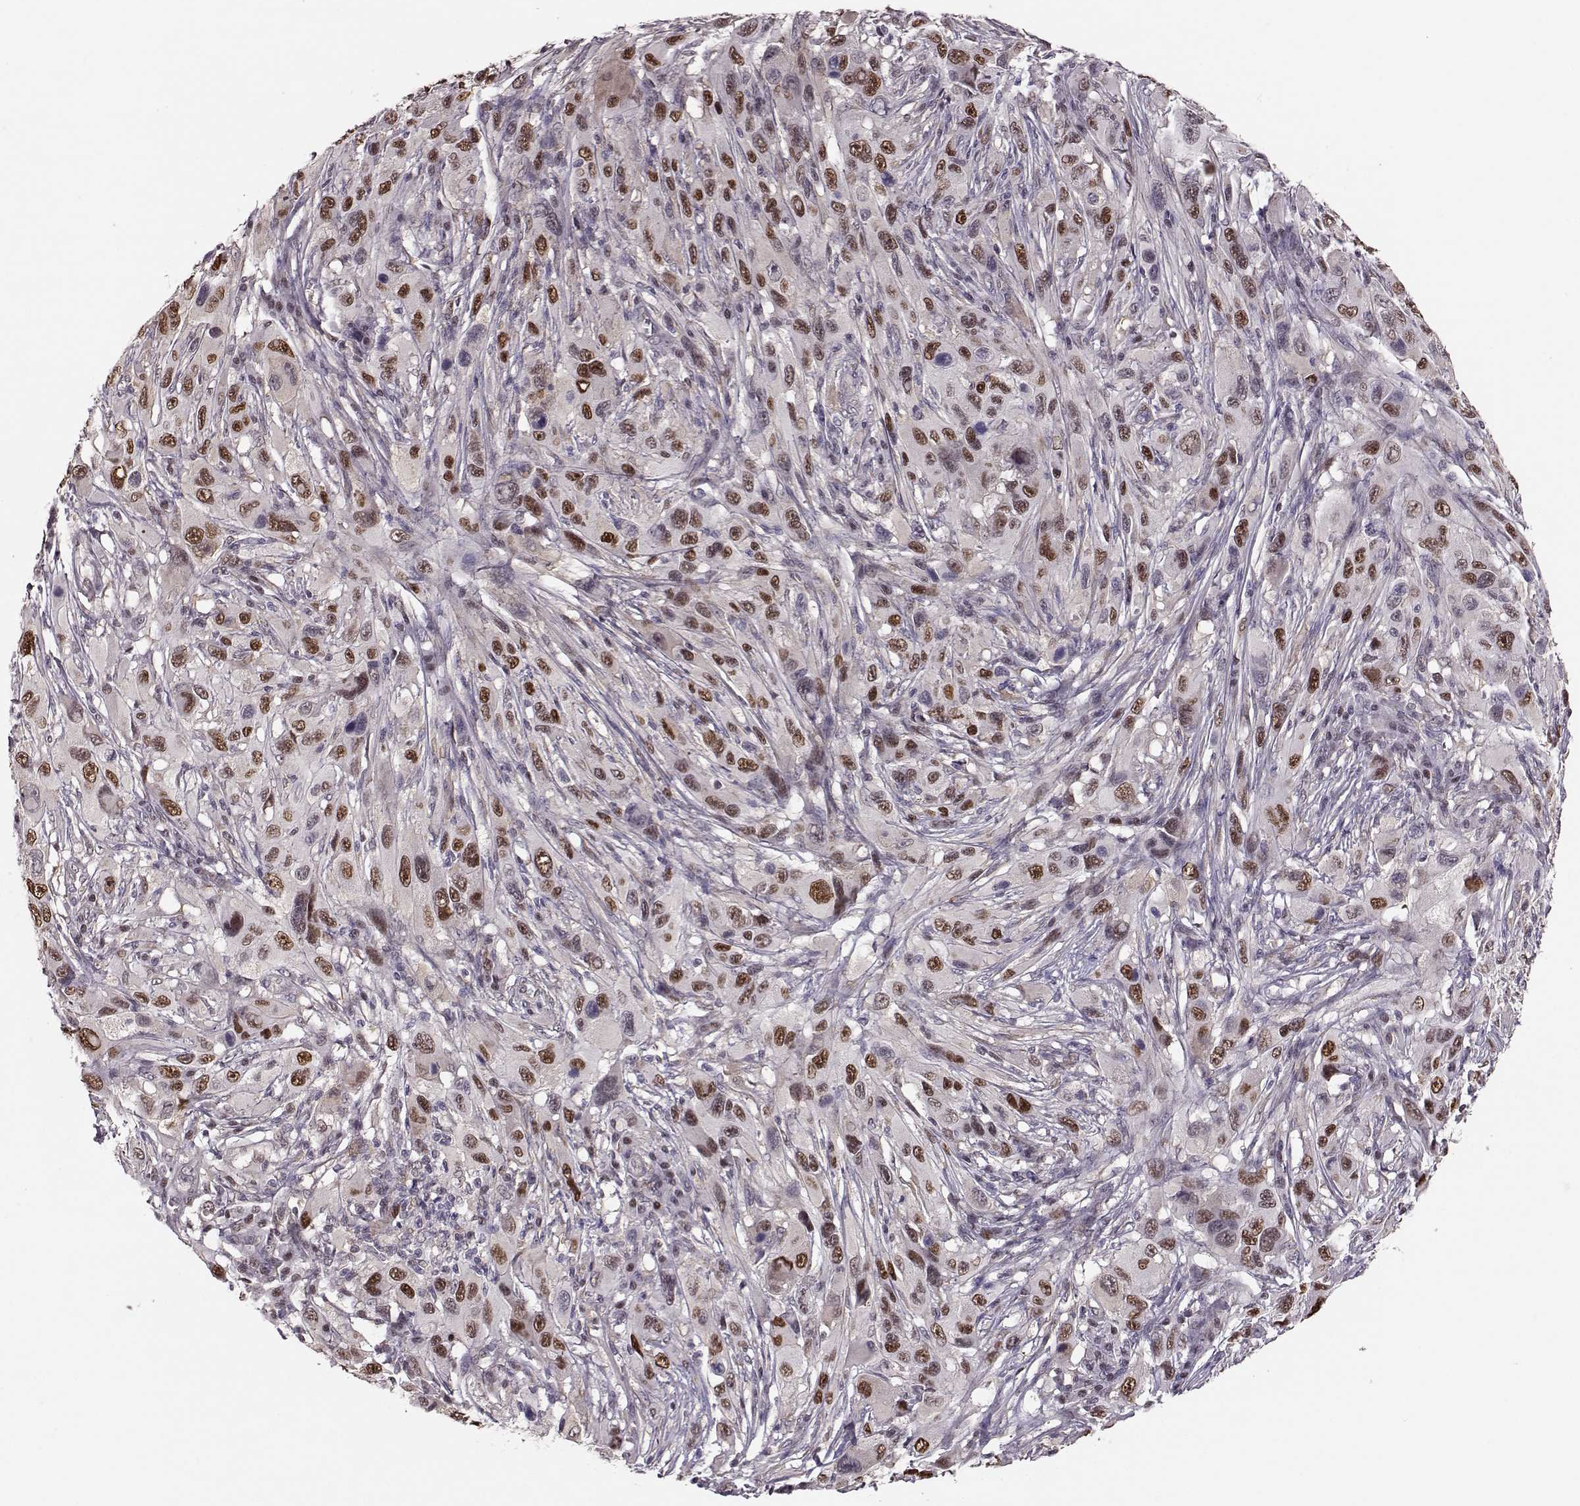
{"staining": {"intensity": "moderate", "quantity": "25%-75%", "location": "nuclear"}, "tissue": "melanoma", "cell_type": "Tumor cells", "image_type": "cancer", "snomed": [{"axis": "morphology", "description": "Malignant melanoma, NOS"}, {"axis": "topography", "description": "Skin"}], "caption": "An immunohistochemistry (IHC) histopathology image of tumor tissue is shown. Protein staining in brown highlights moderate nuclear positivity in melanoma within tumor cells.", "gene": "KLF6", "patient": {"sex": "male", "age": 53}}